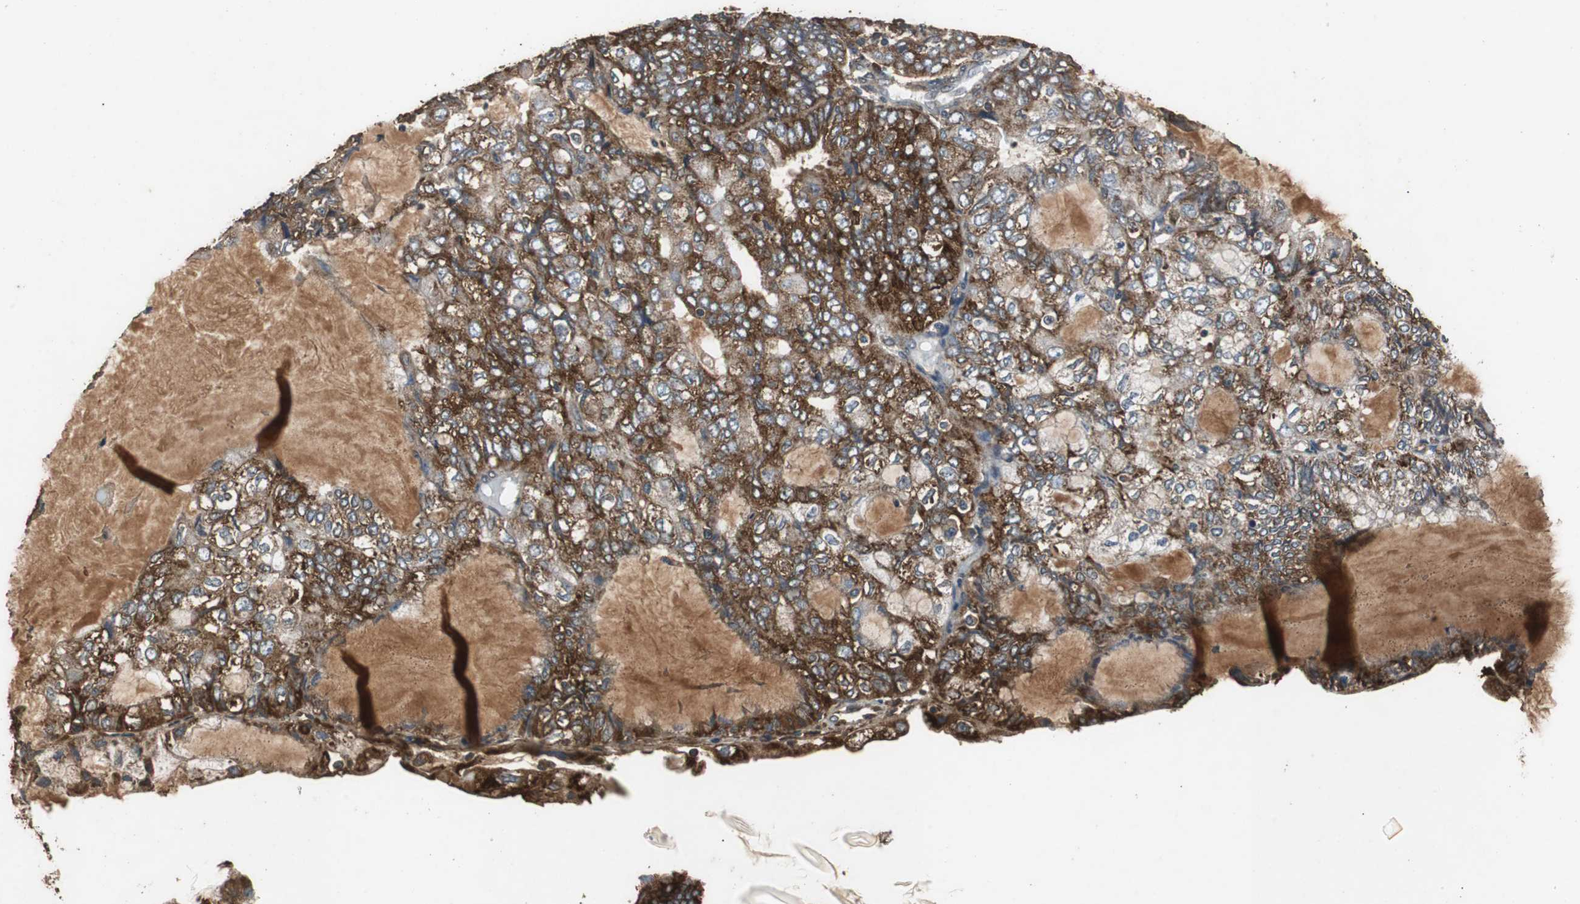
{"staining": {"intensity": "strong", "quantity": ">75%", "location": "cytoplasmic/membranous"}, "tissue": "endometrial cancer", "cell_type": "Tumor cells", "image_type": "cancer", "snomed": [{"axis": "morphology", "description": "Adenocarcinoma, NOS"}, {"axis": "topography", "description": "Endometrium"}], "caption": "A histopathology image showing strong cytoplasmic/membranous positivity in about >75% of tumor cells in endometrial cancer (adenocarcinoma), as visualized by brown immunohistochemical staining.", "gene": "NAA10", "patient": {"sex": "female", "age": 81}}